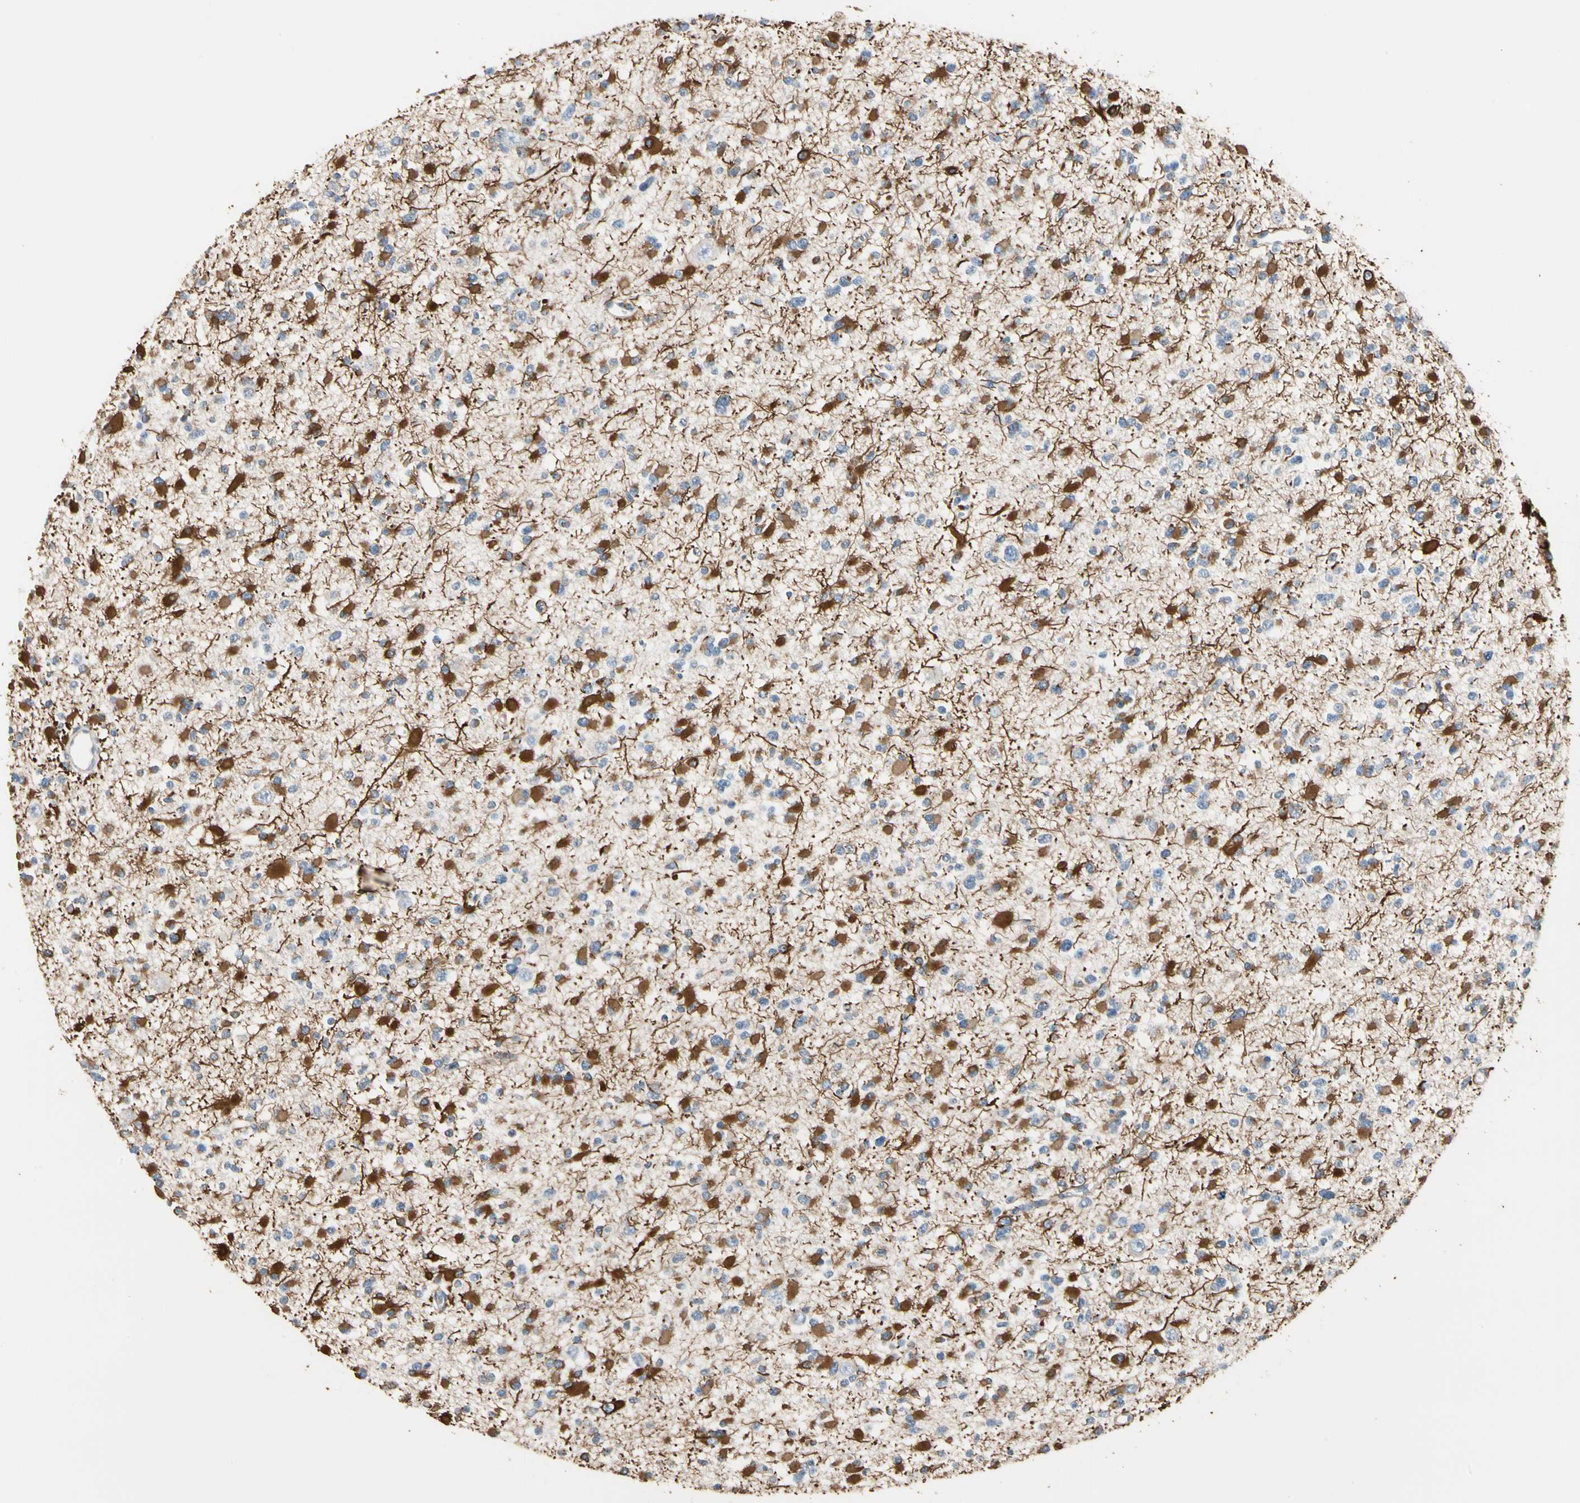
{"staining": {"intensity": "strong", "quantity": "25%-75%", "location": "cytoplasmic/membranous"}, "tissue": "glioma", "cell_type": "Tumor cells", "image_type": "cancer", "snomed": [{"axis": "morphology", "description": "Glioma, malignant, Low grade"}, {"axis": "topography", "description": "Brain"}], "caption": "High-magnification brightfield microscopy of malignant glioma (low-grade) stained with DAB (brown) and counterstained with hematoxylin (blue). tumor cells exhibit strong cytoplasmic/membranous expression is present in approximately25%-75% of cells.", "gene": "GPR153", "patient": {"sex": "female", "age": 22}}